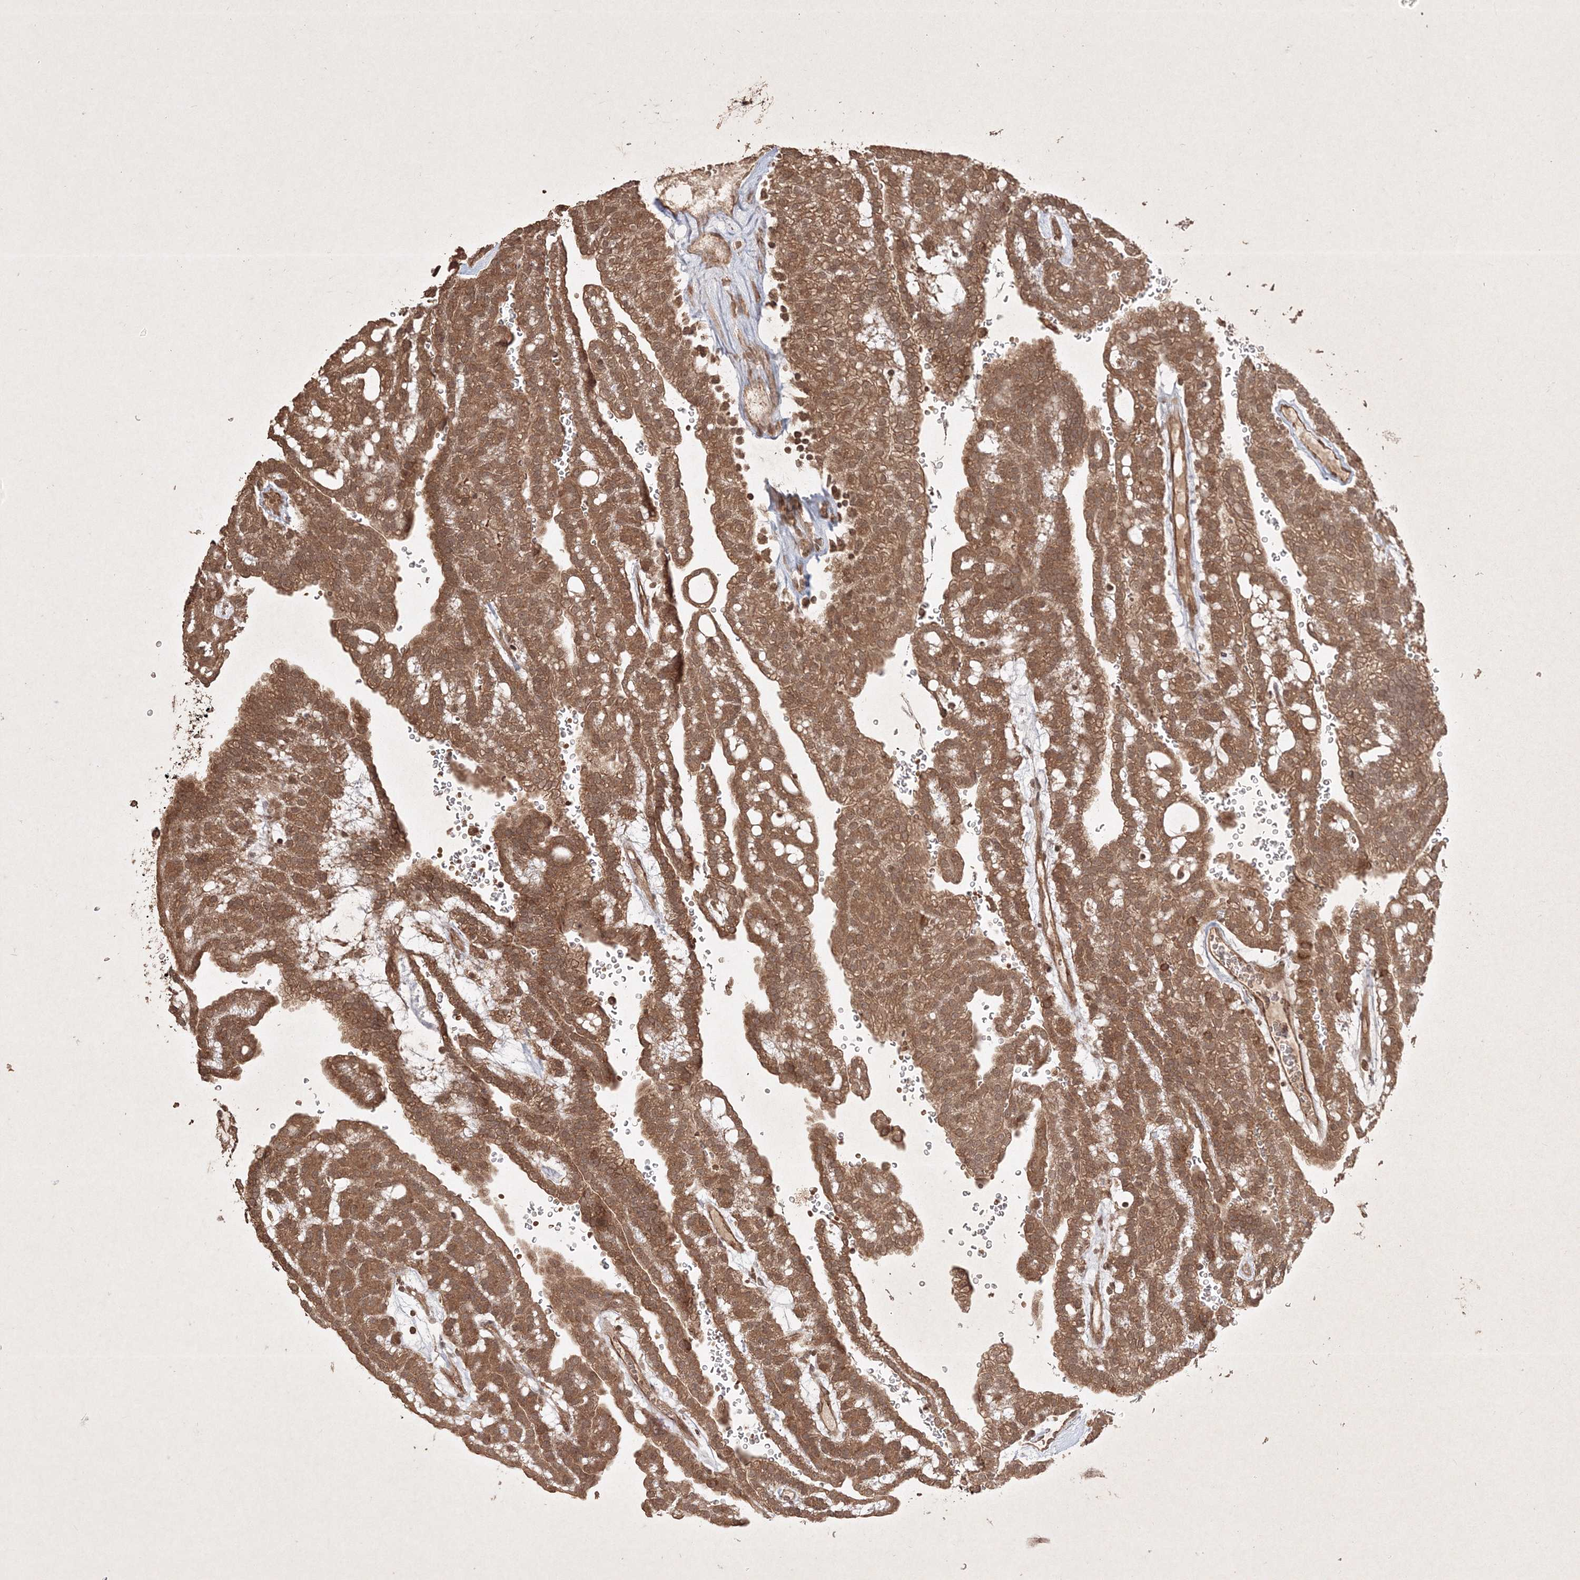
{"staining": {"intensity": "moderate", "quantity": ">75%", "location": "cytoplasmic/membranous"}, "tissue": "renal cancer", "cell_type": "Tumor cells", "image_type": "cancer", "snomed": [{"axis": "morphology", "description": "Adenocarcinoma, NOS"}, {"axis": "topography", "description": "Kidney"}], "caption": "Renal adenocarcinoma tissue exhibits moderate cytoplasmic/membranous expression in about >75% of tumor cells", "gene": "PELI3", "patient": {"sex": "male", "age": 63}}